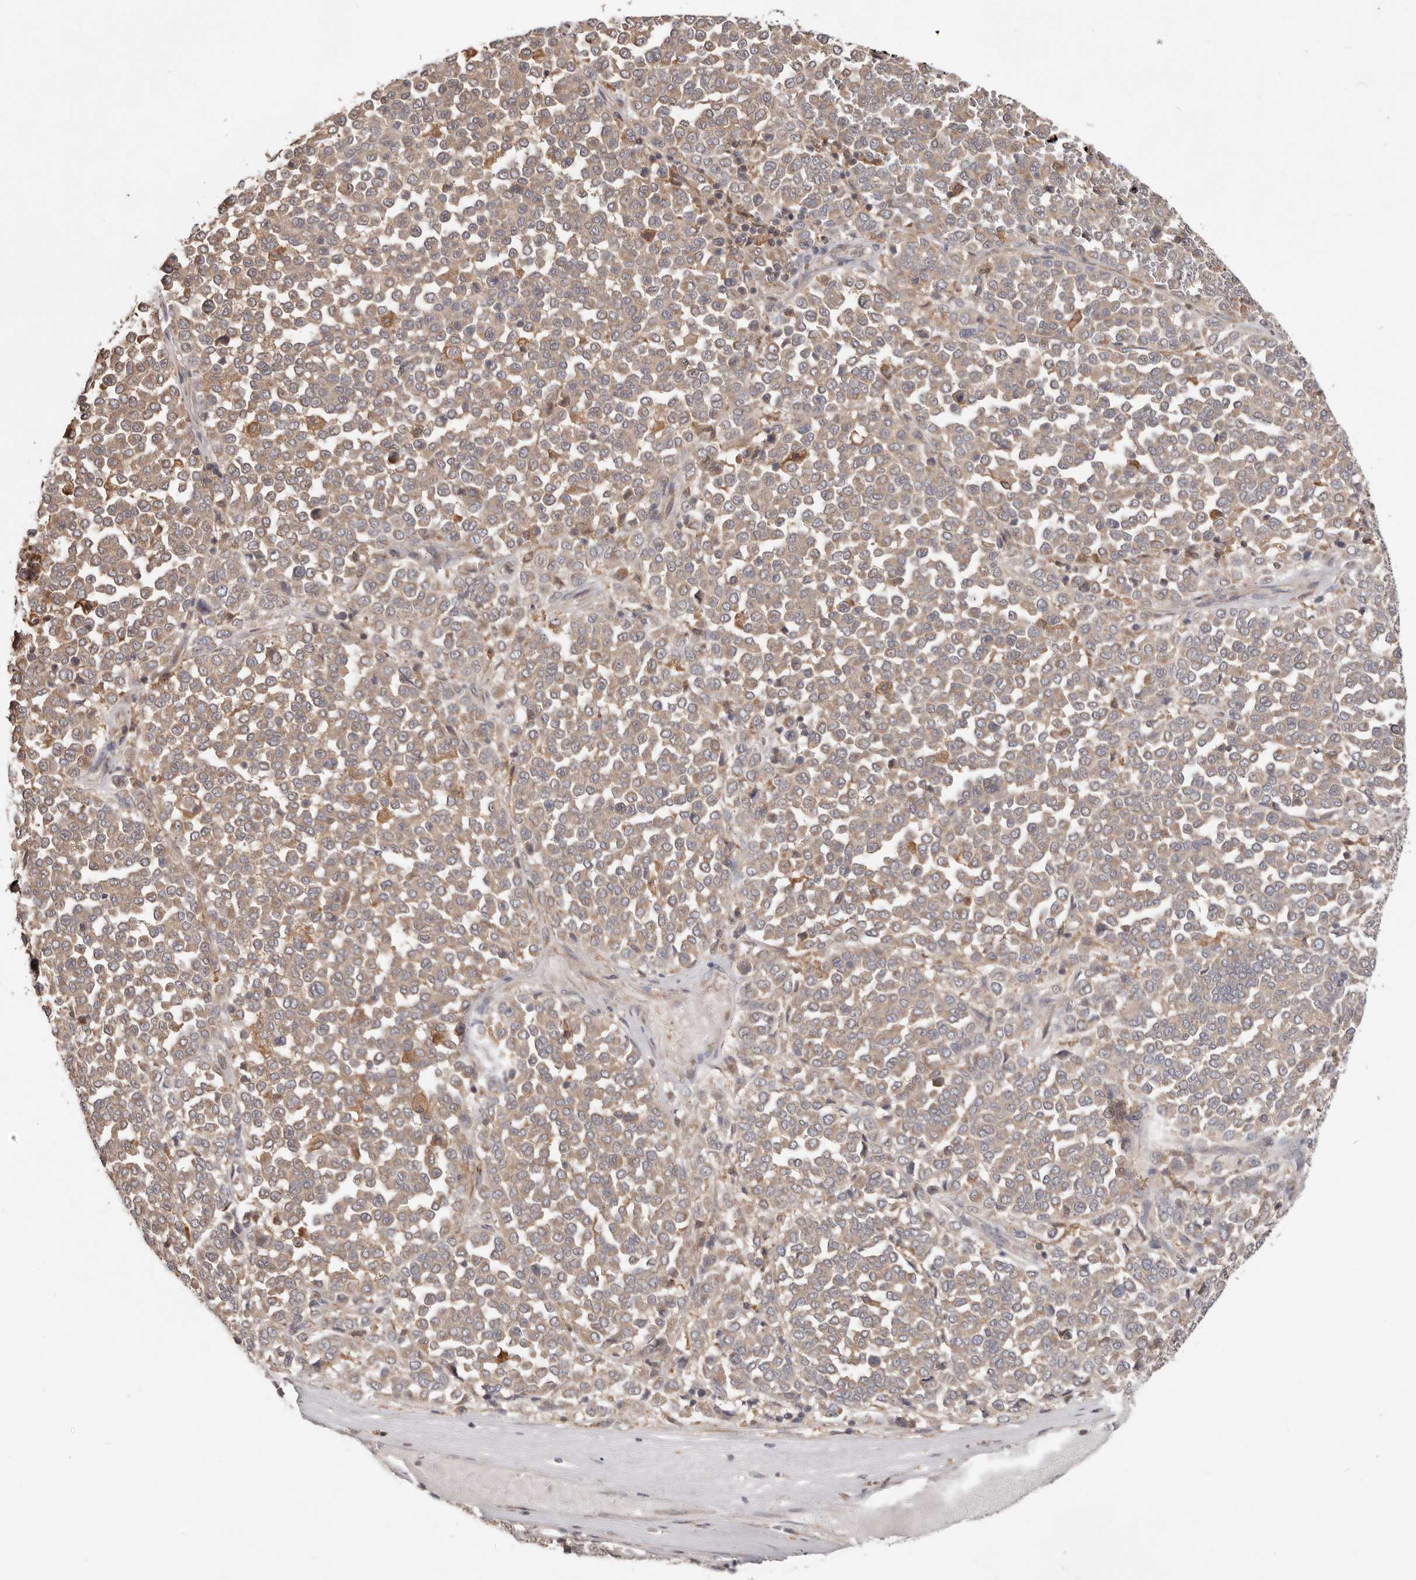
{"staining": {"intensity": "weak", "quantity": ">75%", "location": "cytoplasmic/membranous"}, "tissue": "melanoma", "cell_type": "Tumor cells", "image_type": "cancer", "snomed": [{"axis": "morphology", "description": "Malignant melanoma, Metastatic site"}, {"axis": "topography", "description": "Pancreas"}], "caption": "Immunohistochemistry micrograph of neoplastic tissue: melanoma stained using immunohistochemistry (IHC) shows low levels of weak protein expression localized specifically in the cytoplasmic/membranous of tumor cells, appearing as a cytoplasmic/membranous brown color.", "gene": "LRP6", "patient": {"sex": "female", "age": 30}}